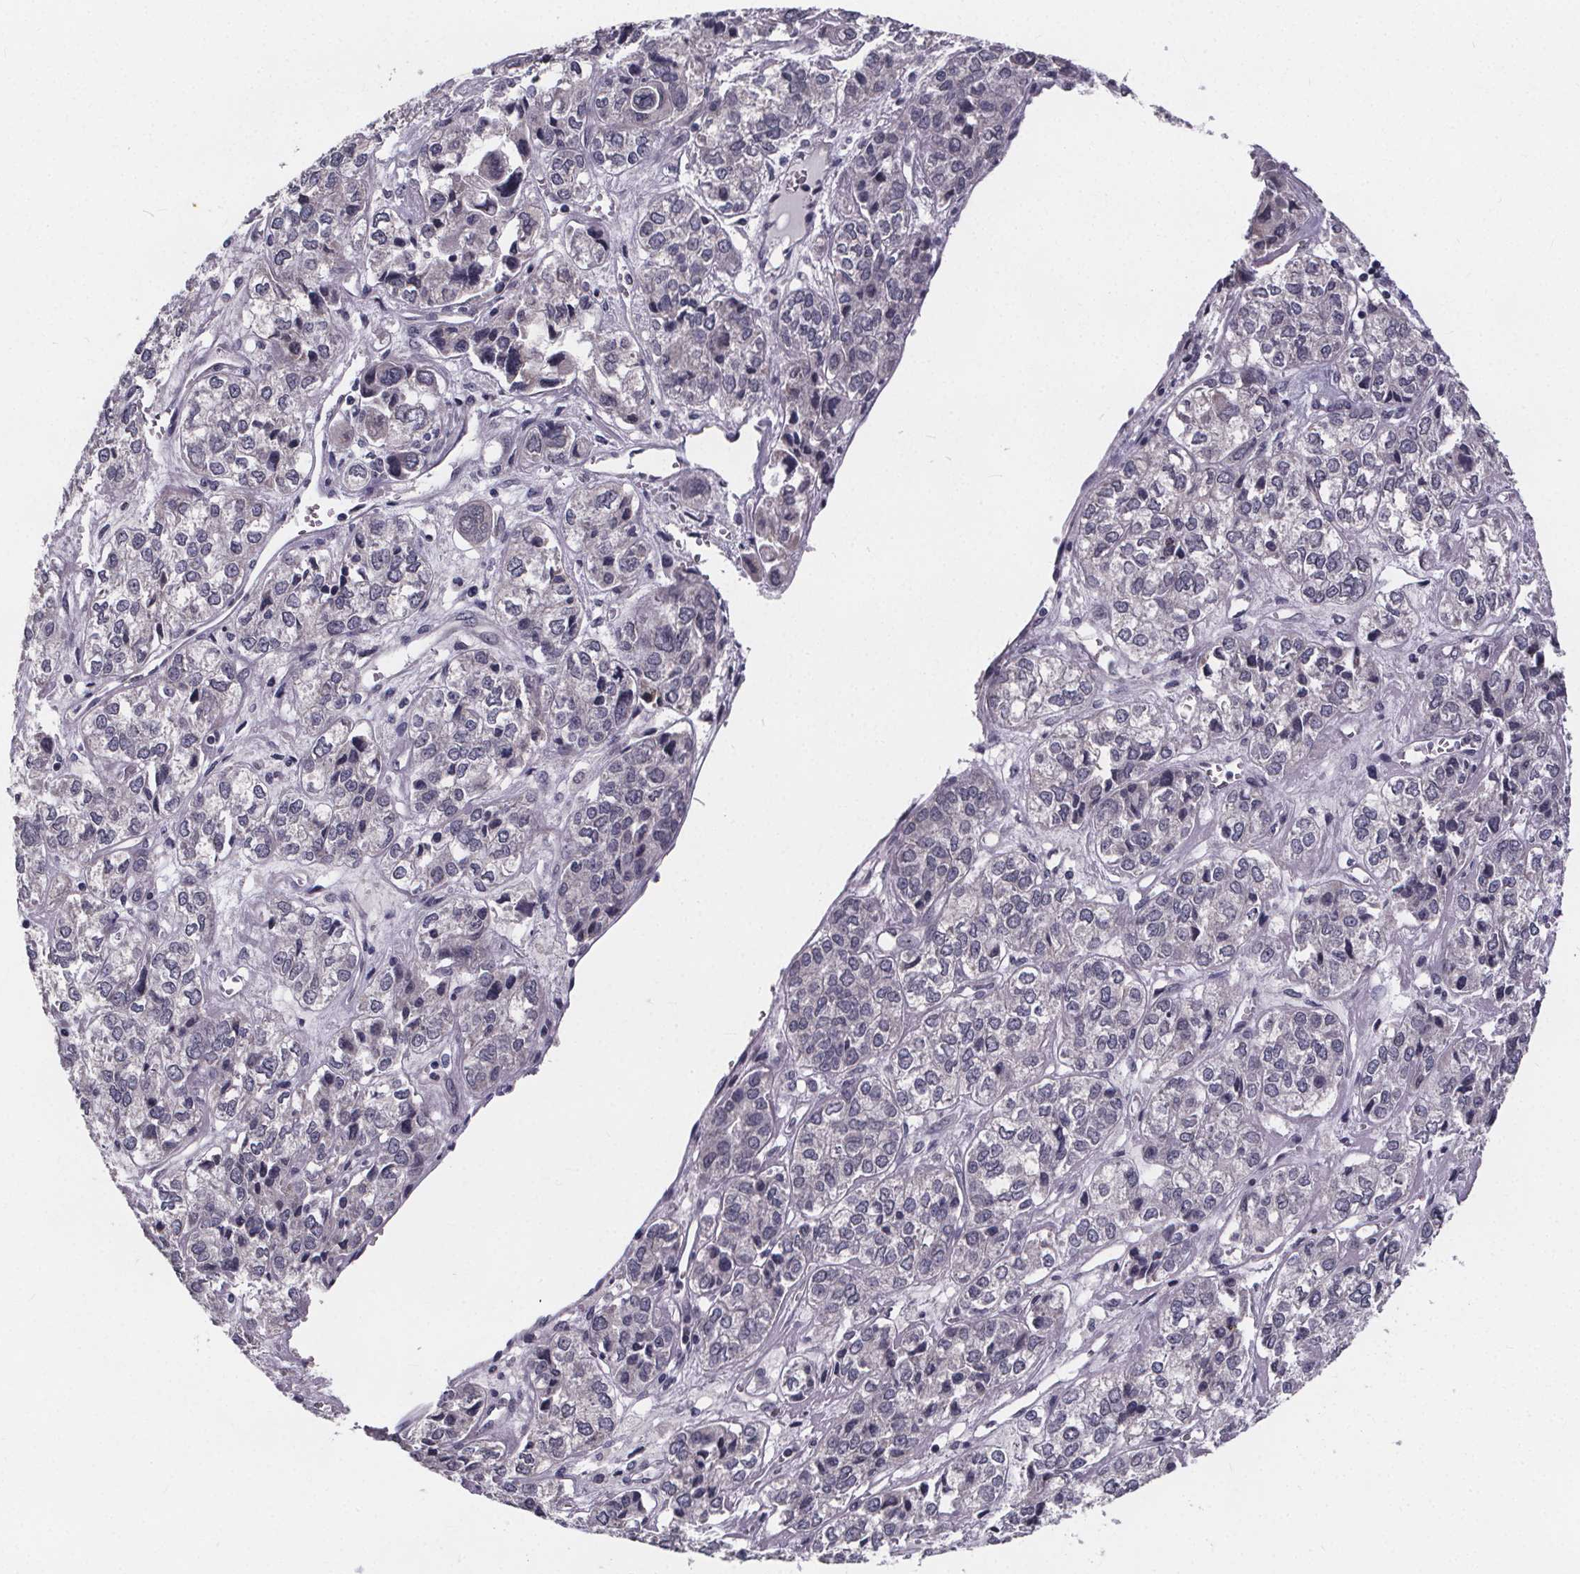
{"staining": {"intensity": "negative", "quantity": "none", "location": "none"}, "tissue": "ovarian cancer", "cell_type": "Tumor cells", "image_type": "cancer", "snomed": [{"axis": "morphology", "description": "Carcinoma, endometroid"}, {"axis": "topography", "description": "Ovary"}], "caption": "DAB (3,3'-diaminobenzidine) immunohistochemical staining of endometroid carcinoma (ovarian) reveals no significant positivity in tumor cells.", "gene": "FAM181B", "patient": {"sex": "female", "age": 64}}